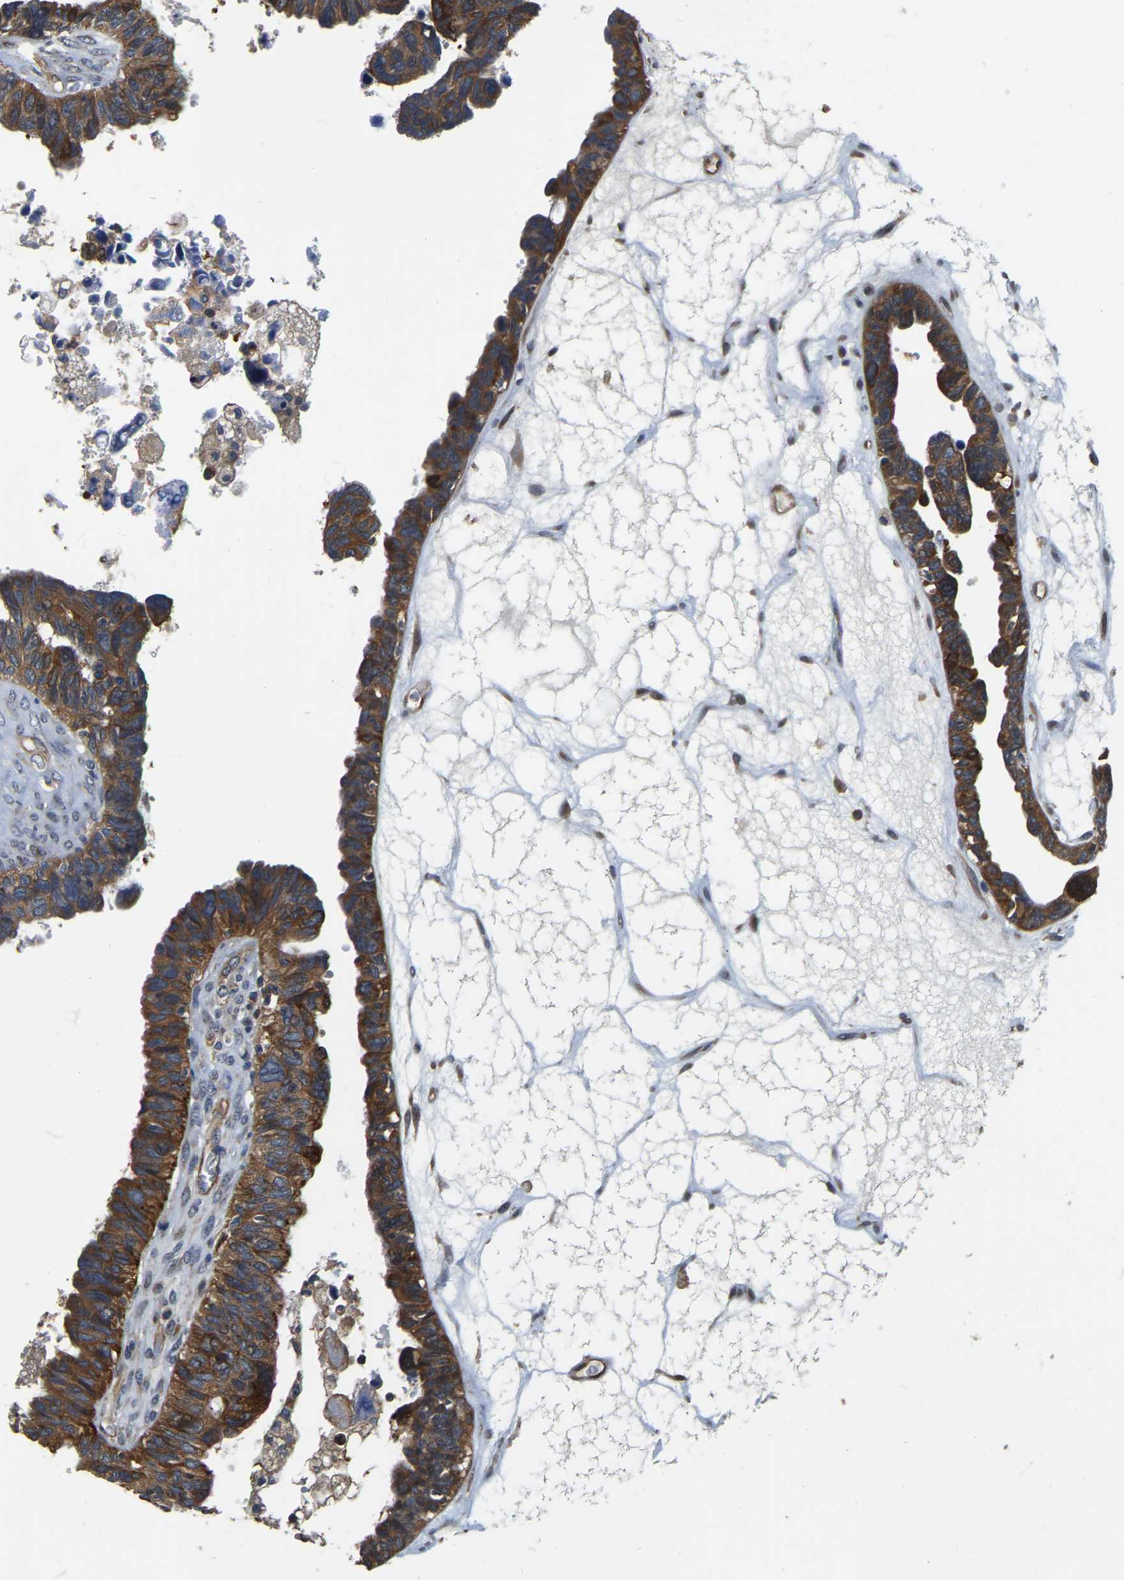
{"staining": {"intensity": "strong", "quantity": ">75%", "location": "cytoplasmic/membranous"}, "tissue": "ovarian cancer", "cell_type": "Tumor cells", "image_type": "cancer", "snomed": [{"axis": "morphology", "description": "Cystadenocarcinoma, serous, NOS"}, {"axis": "topography", "description": "Ovary"}], "caption": "Ovarian cancer stained for a protein (brown) reveals strong cytoplasmic/membranous positive staining in approximately >75% of tumor cells.", "gene": "GARS1", "patient": {"sex": "female", "age": 79}}